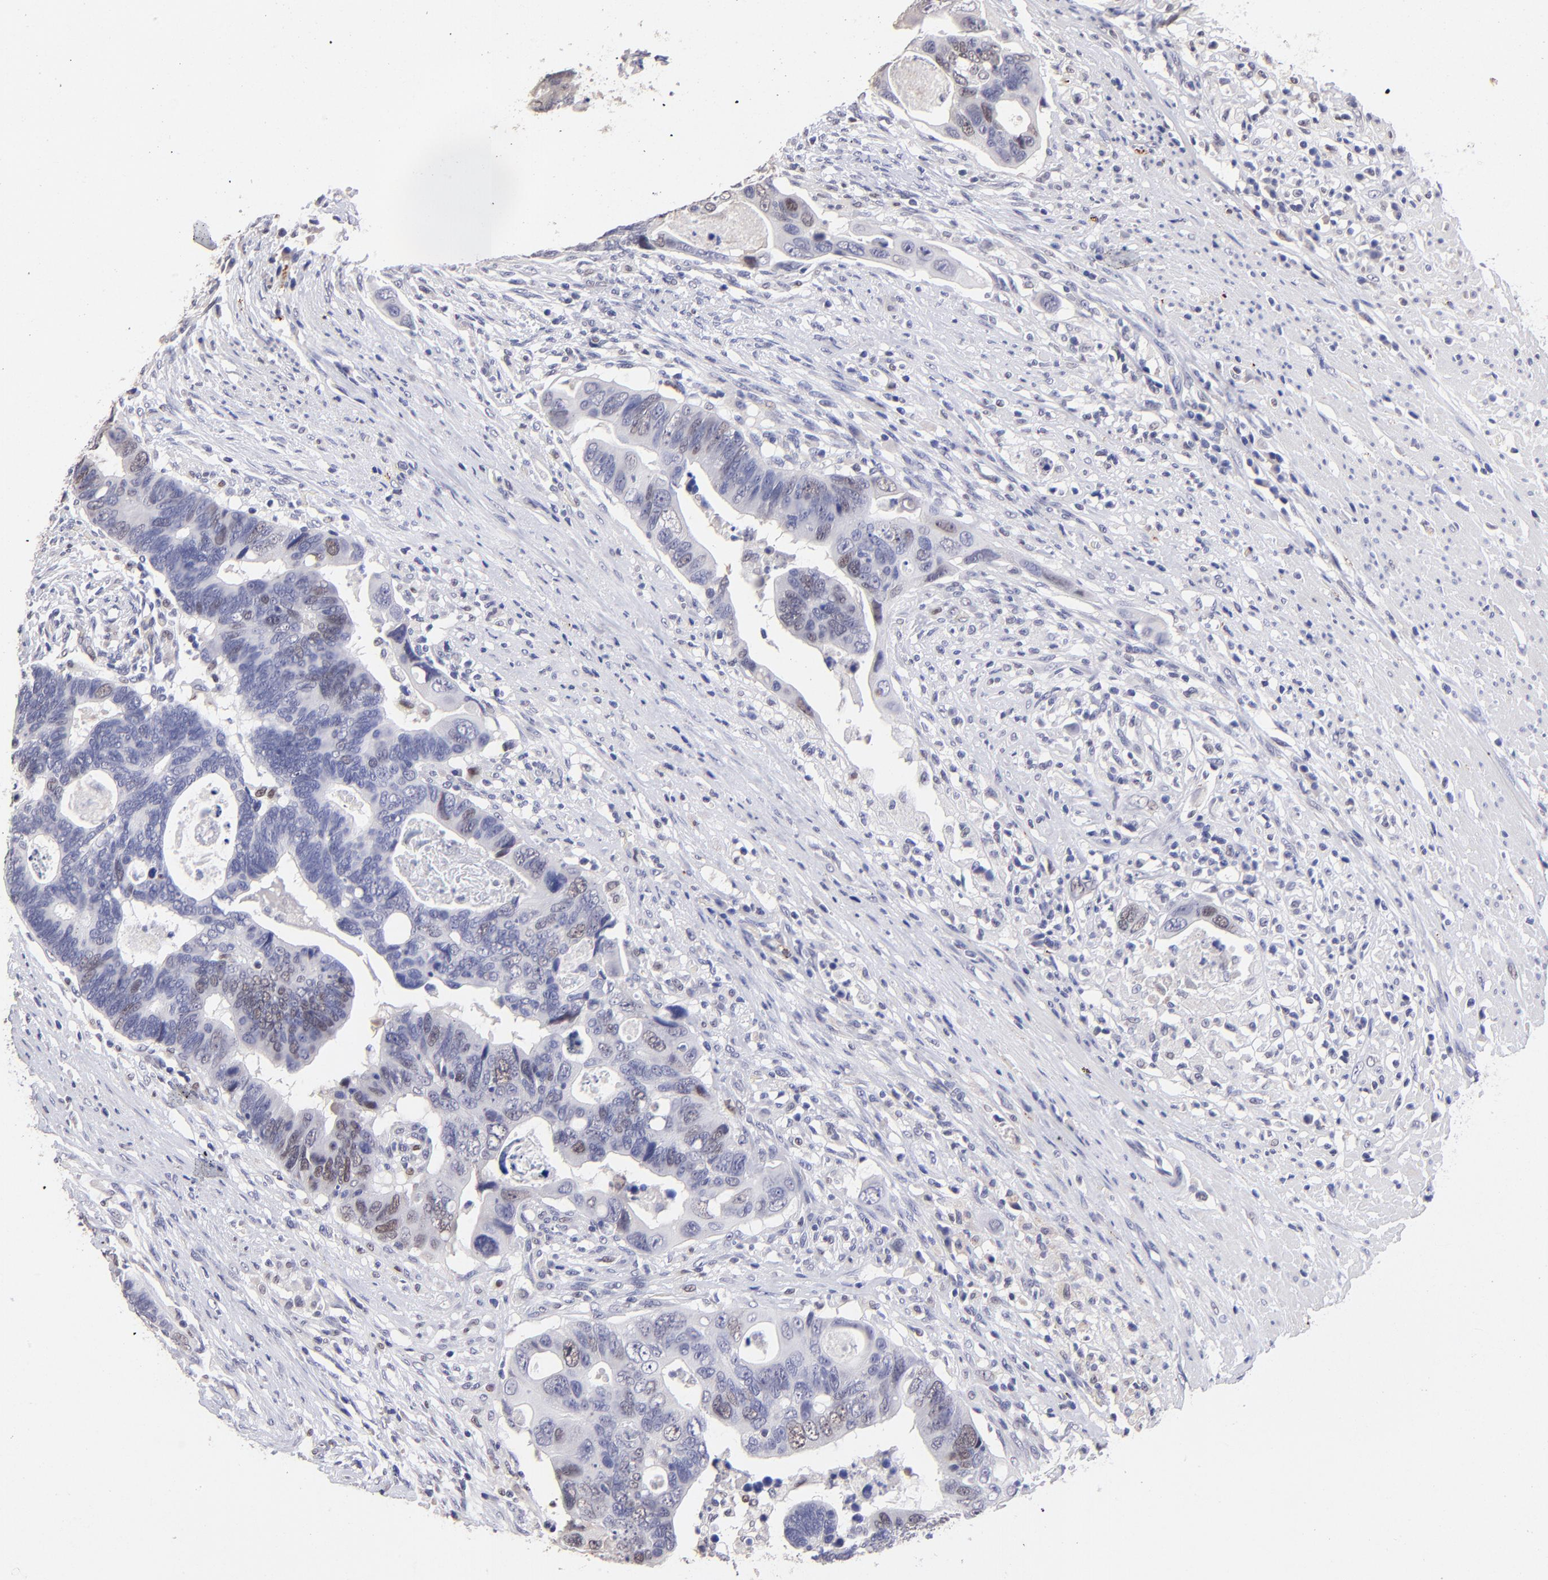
{"staining": {"intensity": "moderate", "quantity": "25%-75%", "location": "nuclear"}, "tissue": "colorectal cancer", "cell_type": "Tumor cells", "image_type": "cancer", "snomed": [{"axis": "morphology", "description": "Adenocarcinoma, NOS"}, {"axis": "topography", "description": "Rectum"}], "caption": "Approximately 25%-75% of tumor cells in colorectal cancer (adenocarcinoma) exhibit moderate nuclear protein positivity as visualized by brown immunohistochemical staining.", "gene": "DNMT1", "patient": {"sex": "male", "age": 53}}